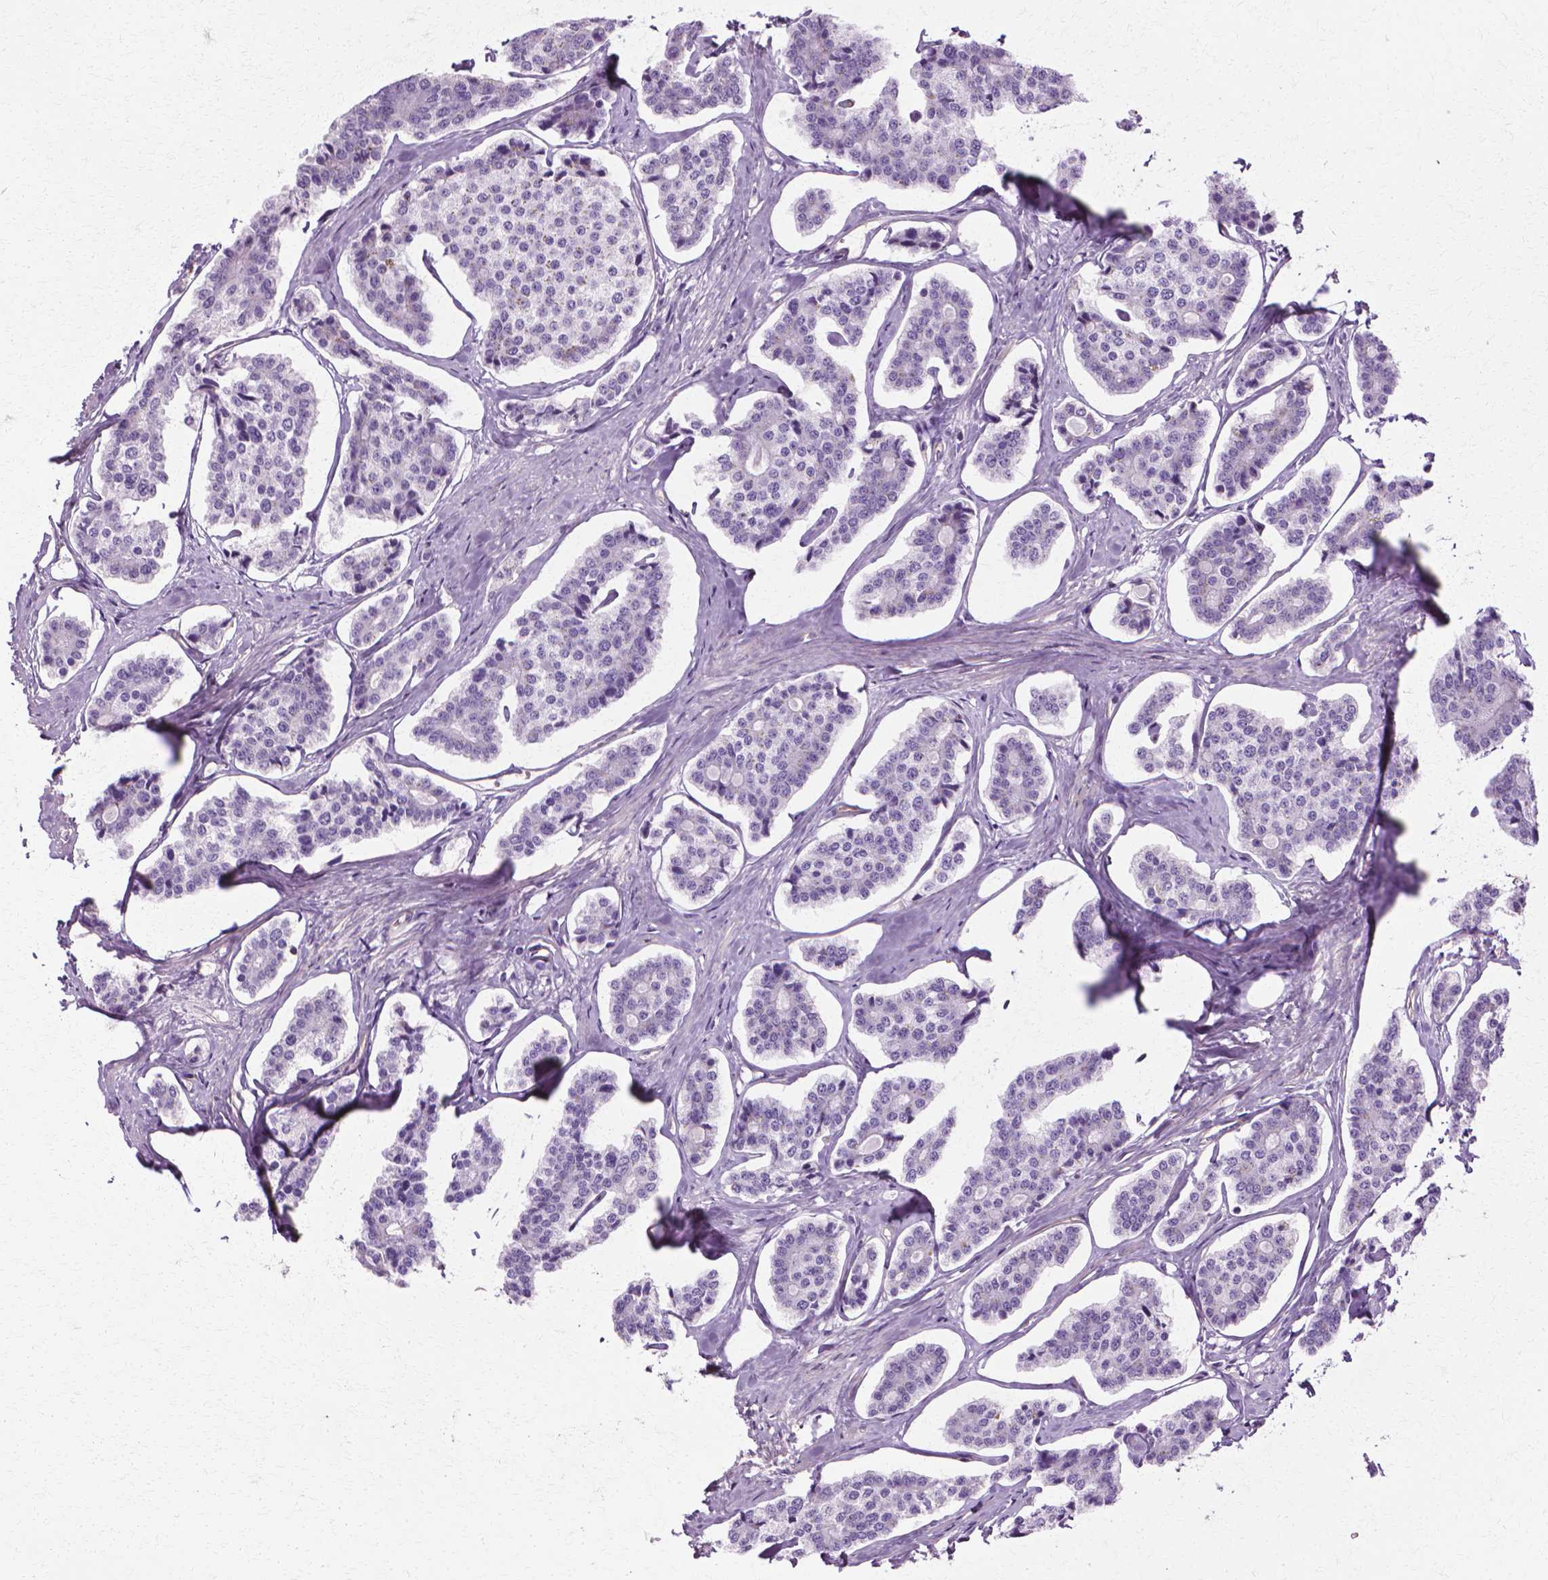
{"staining": {"intensity": "negative", "quantity": "none", "location": "none"}, "tissue": "carcinoid", "cell_type": "Tumor cells", "image_type": "cancer", "snomed": [{"axis": "morphology", "description": "Carcinoid, malignant, NOS"}, {"axis": "topography", "description": "Small intestine"}], "caption": "DAB (3,3'-diaminobenzidine) immunohistochemical staining of human carcinoid (malignant) demonstrates no significant staining in tumor cells. (DAB (3,3'-diaminobenzidine) immunohistochemistry (IHC) with hematoxylin counter stain).", "gene": "CFAP157", "patient": {"sex": "female", "age": 65}}